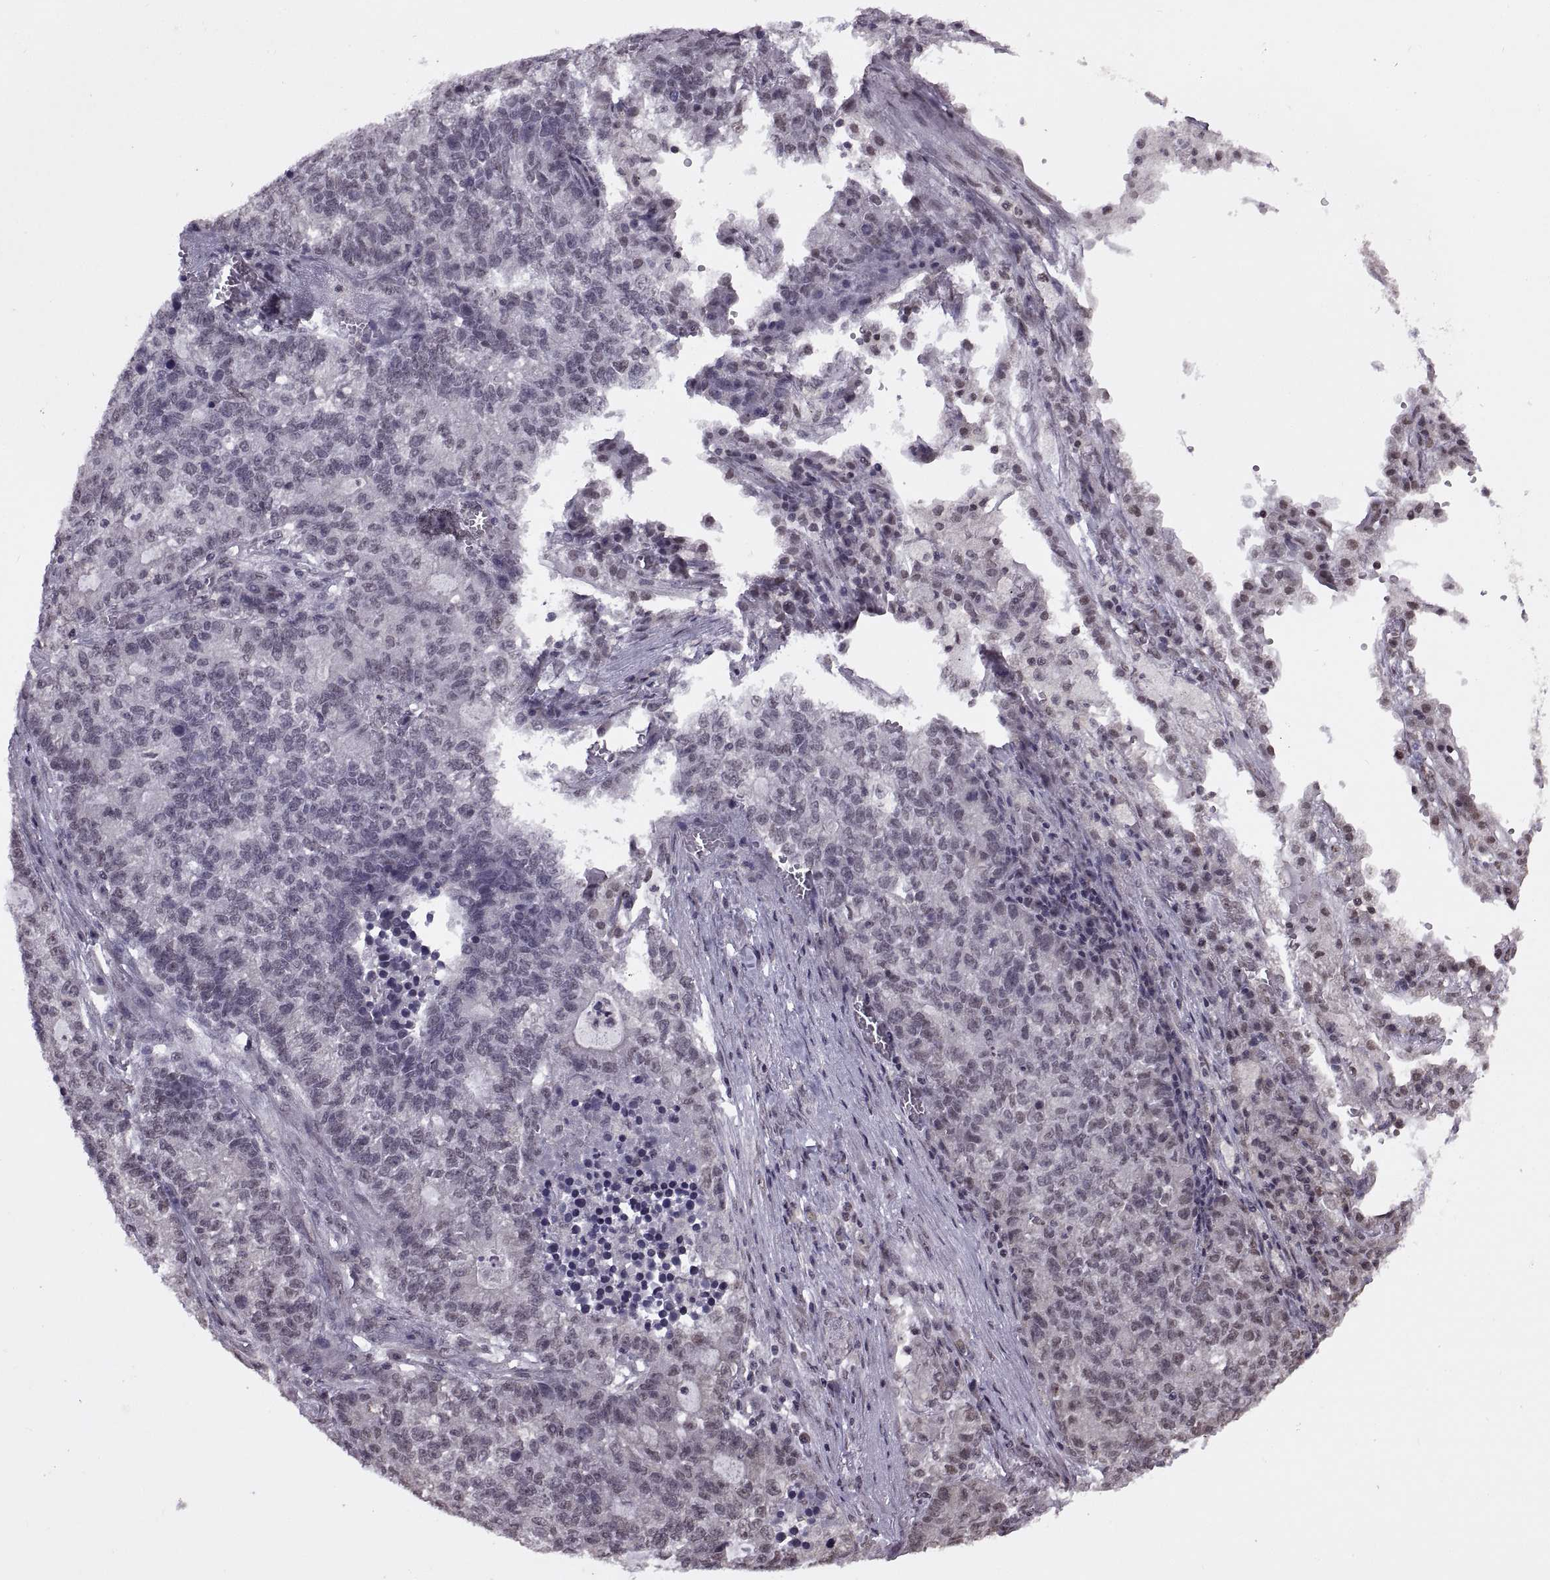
{"staining": {"intensity": "negative", "quantity": "none", "location": "none"}, "tissue": "lung cancer", "cell_type": "Tumor cells", "image_type": "cancer", "snomed": [{"axis": "morphology", "description": "Adenocarcinoma, NOS"}, {"axis": "topography", "description": "Lung"}], "caption": "High power microscopy photomicrograph of an immunohistochemistry (IHC) photomicrograph of lung cancer, revealing no significant staining in tumor cells. (Stains: DAB immunohistochemistry (IHC) with hematoxylin counter stain, Microscopy: brightfield microscopy at high magnification).", "gene": "INTS3", "patient": {"sex": "male", "age": 57}}